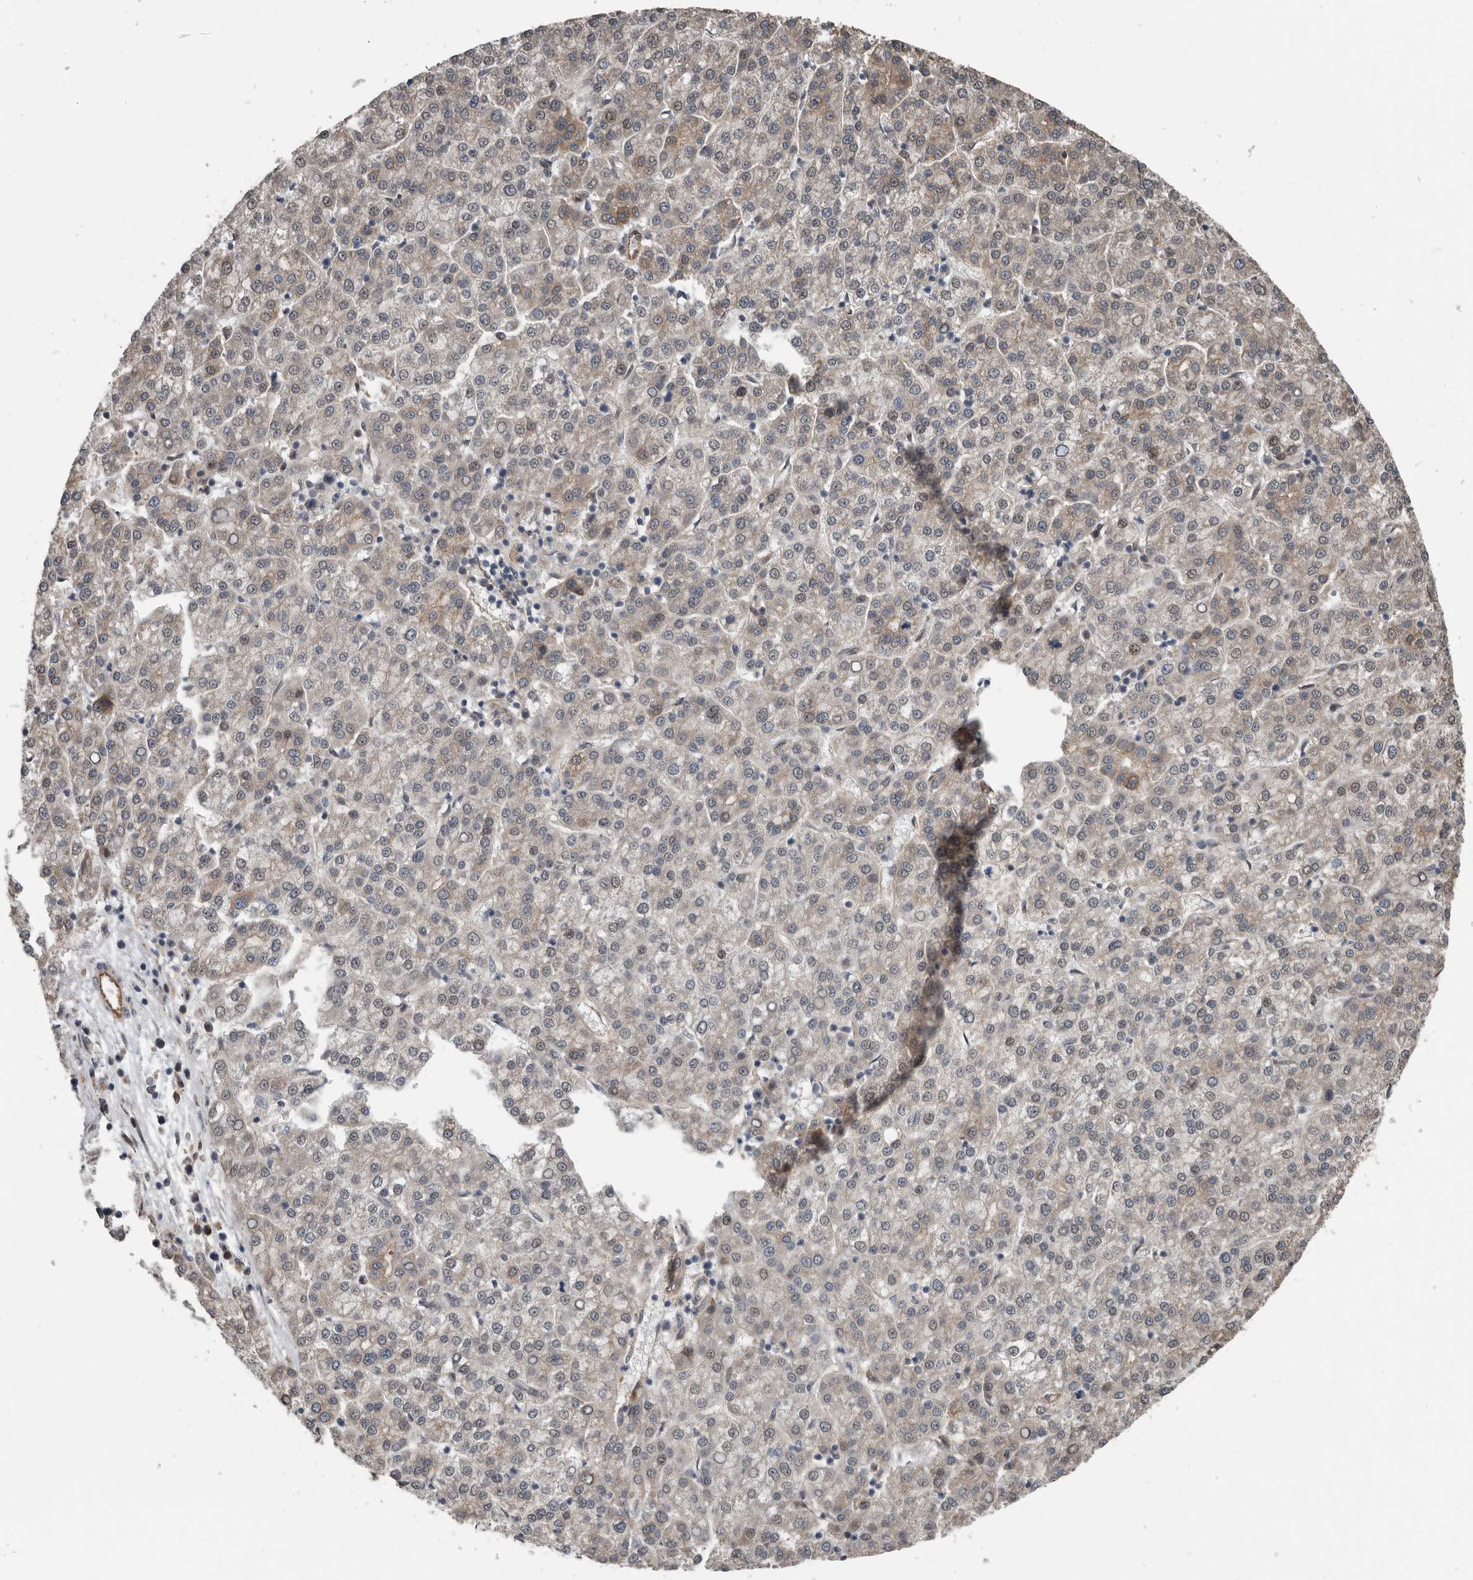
{"staining": {"intensity": "weak", "quantity": "<25%", "location": "cytoplasmic/membranous"}, "tissue": "liver cancer", "cell_type": "Tumor cells", "image_type": "cancer", "snomed": [{"axis": "morphology", "description": "Carcinoma, Hepatocellular, NOS"}, {"axis": "topography", "description": "Liver"}], "caption": "Immunohistochemistry (IHC) of liver cancer (hepatocellular carcinoma) exhibits no positivity in tumor cells.", "gene": "YOD1", "patient": {"sex": "female", "age": 58}}